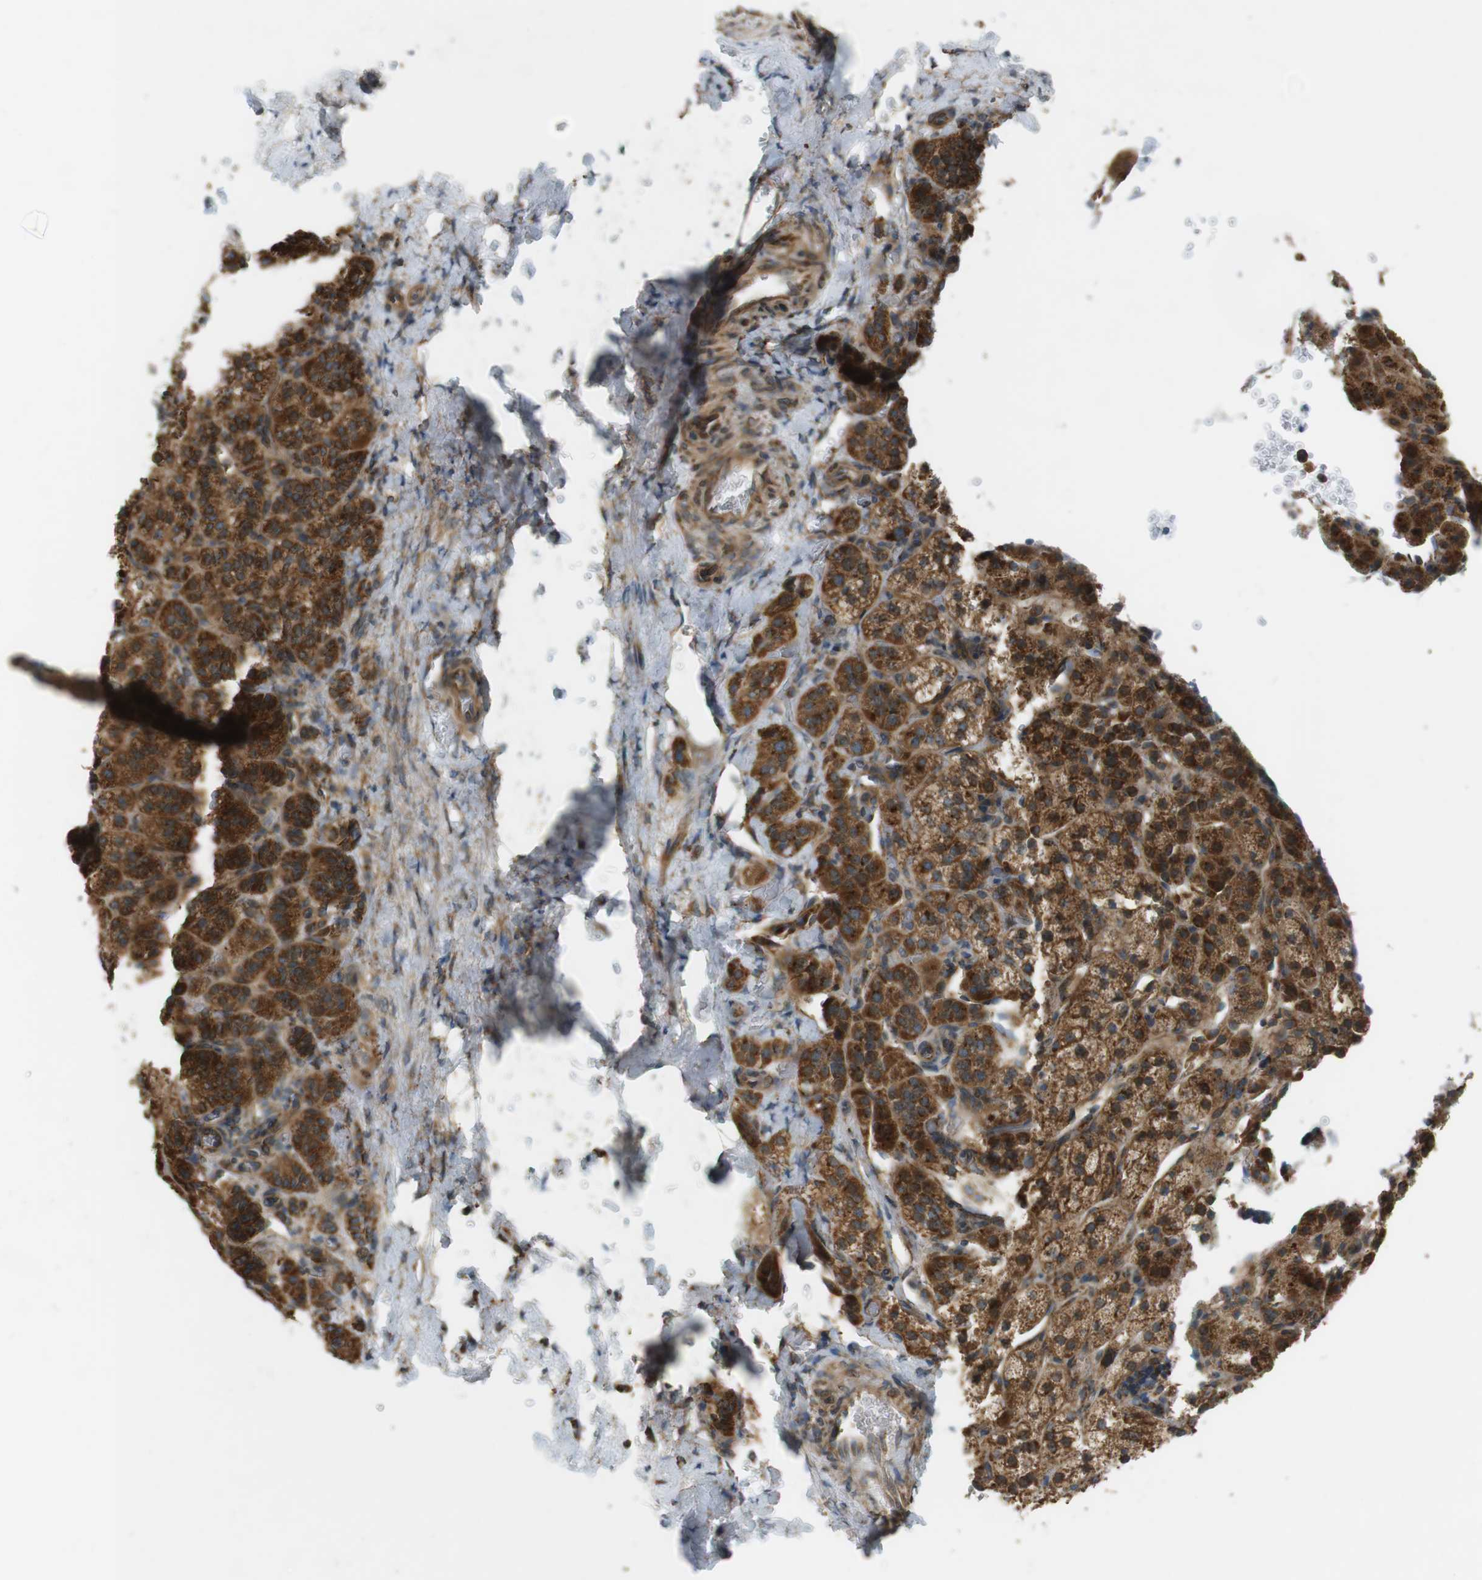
{"staining": {"intensity": "moderate", "quantity": ">75%", "location": "cytoplasmic/membranous"}, "tissue": "adrenal gland", "cell_type": "Glandular cells", "image_type": "normal", "snomed": [{"axis": "morphology", "description": "Normal tissue, NOS"}, {"axis": "topography", "description": "Adrenal gland"}], "caption": "IHC image of unremarkable adrenal gland: human adrenal gland stained using immunohistochemistry reveals medium levels of moderate protein expression localized specifically in the cytoplasmic/membranous of glandular cells, appearing as a cytoplasmic/membranous brown color.", "gene": "SLC41A1", "patient": {"sex": "female", "age": 57}}